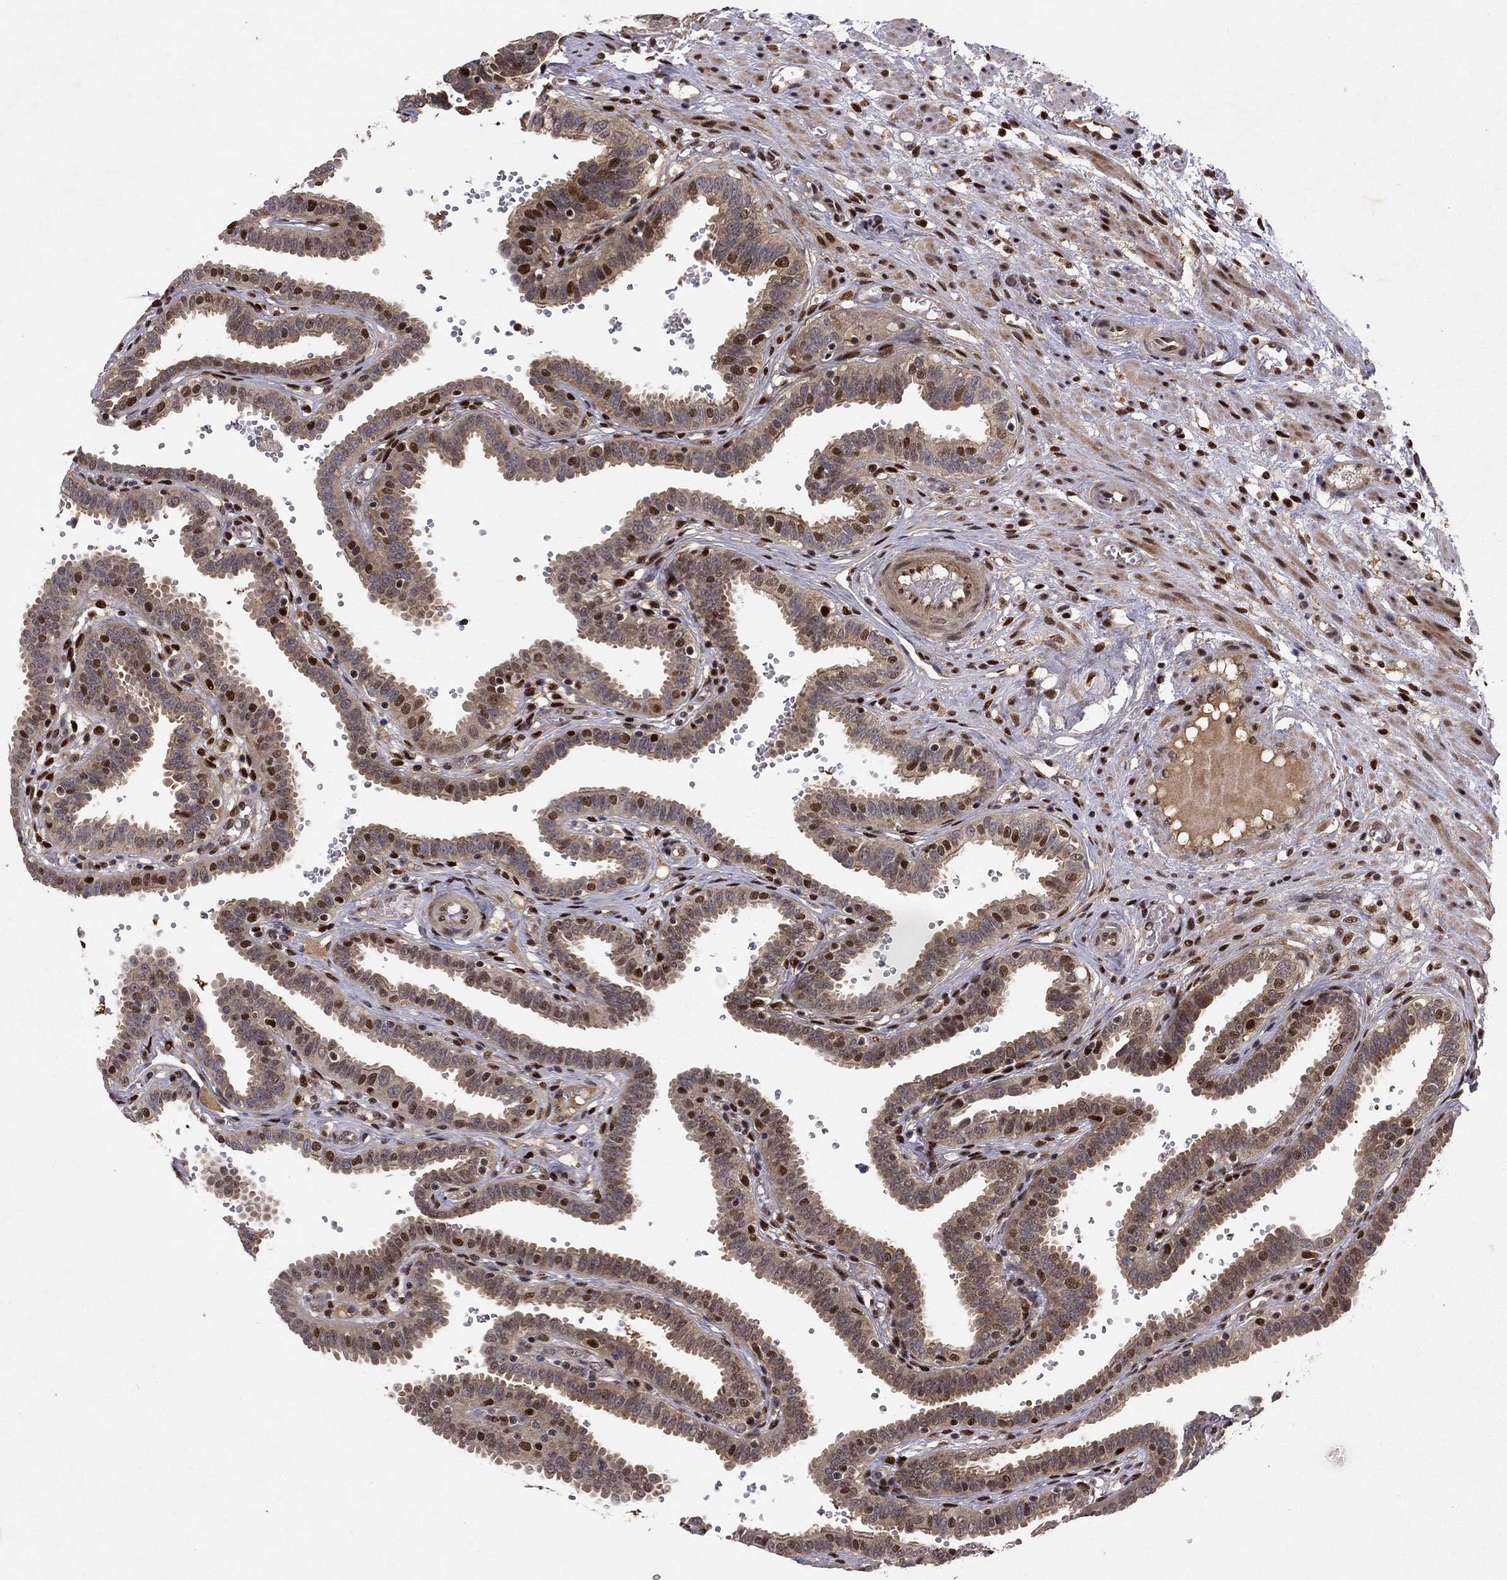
{"staining": {"intensity": "strong", "quantity": ">75%", "location": "nuclear"}, "tissue": "fallopian tube", "cell_type": "Glandular cells", "image_type": "normal", "snomed": [{"axis": "morphology", "description": "Normal tissue, NOS"}, {"axis": "topography", "description": "Fallopian tube"}], "caption": "A photomicrograph of human fallopian tube stained for a protein shows strong nuclear brown staining in glandular cells.", "gene": "CRTC1", "patient": {"sex": "female", "age": 37}}